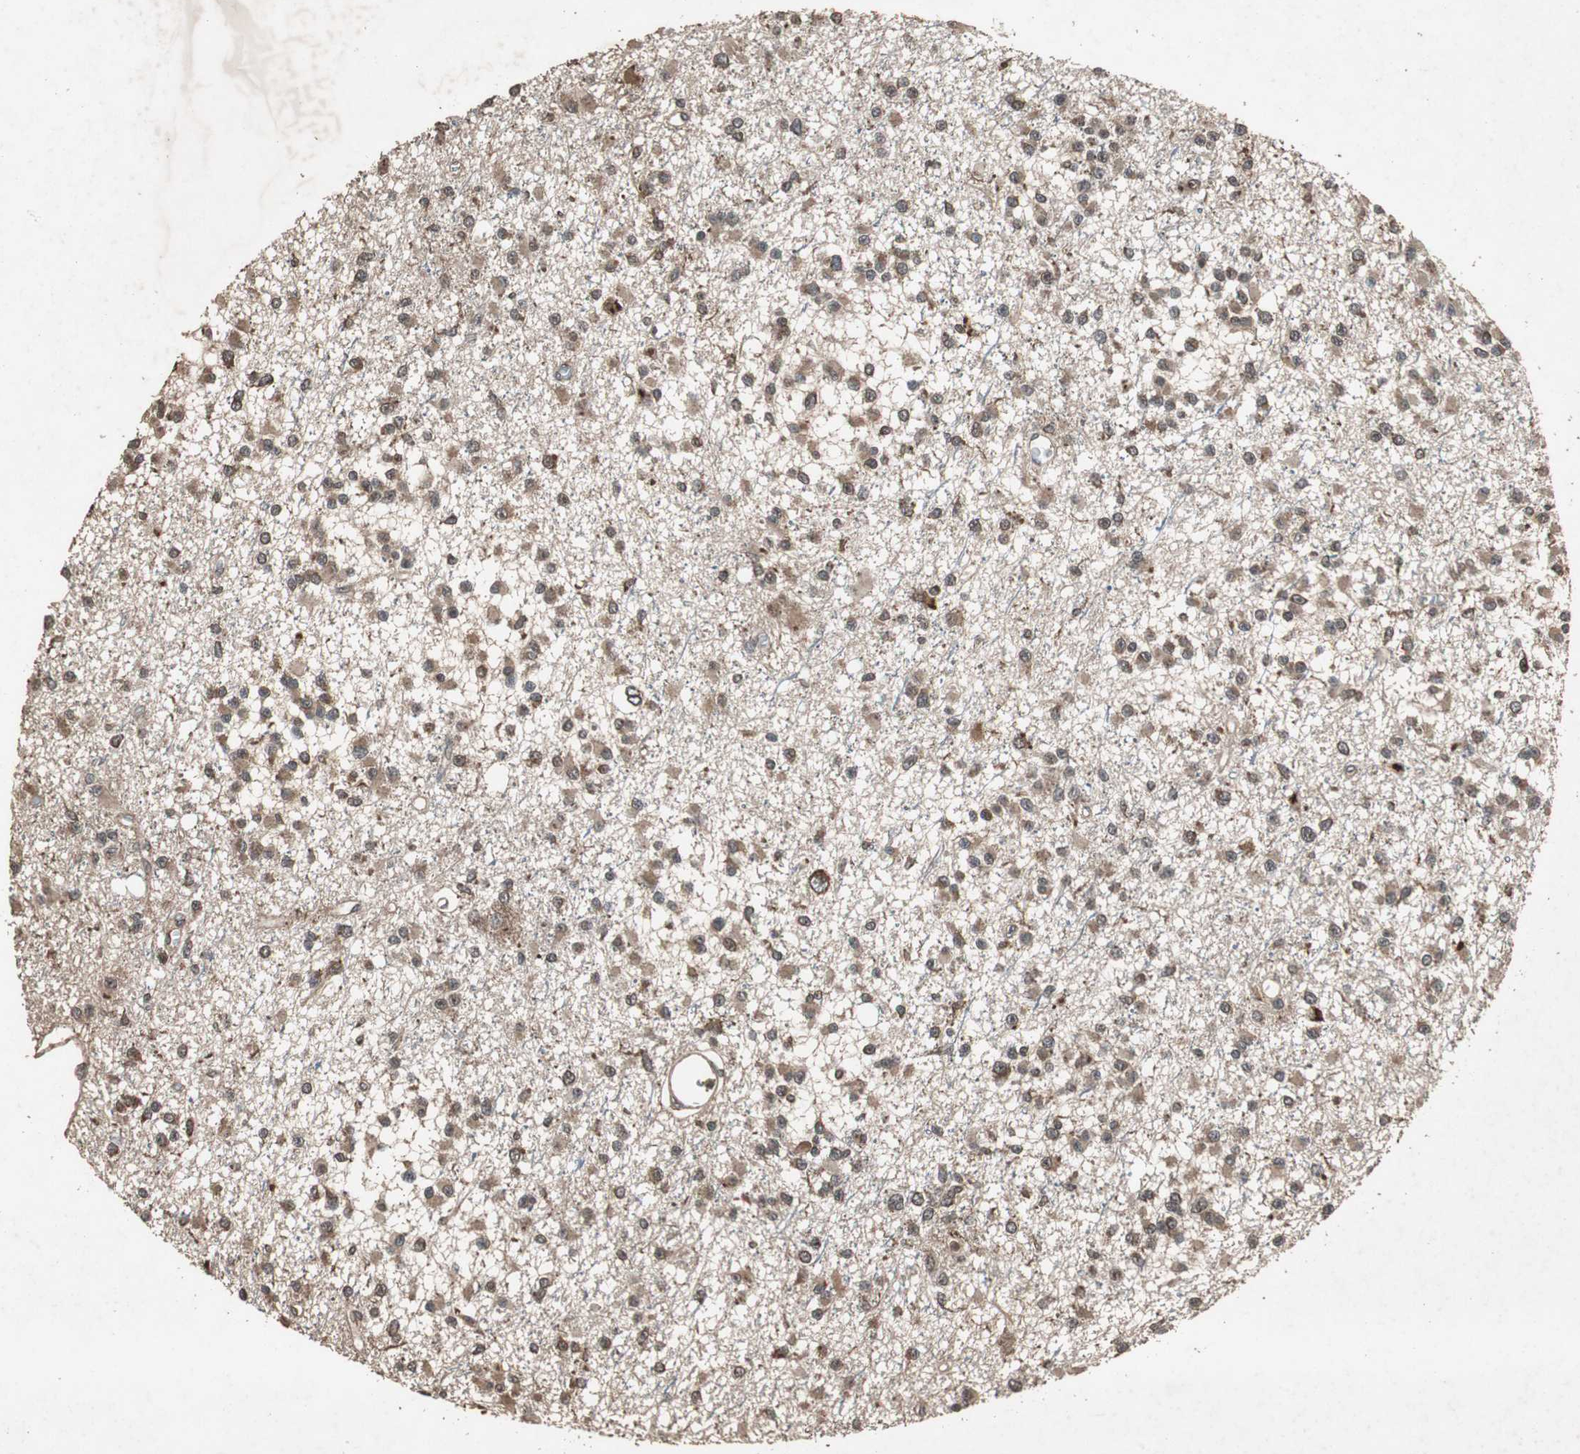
{"staining": {"intensity": "weak", "quantity": ">75%", "location": "cytoplasmic/membranous"}, "tissue": "glioma", "cell_type": "Tumor cells", "image_type": "cancer", "snomed": [{"axis": "morphology", "description": "Glioma, malignant, Low grade"}, {"axis": "topography", "description": "Brain"}], "caption": "Human malignant low-grade glioma stained with a protein marker exhibits weak staining in tumor cells.", "gene": "LAMTOR5", "patient": {"sex": "female", "age": 22}}